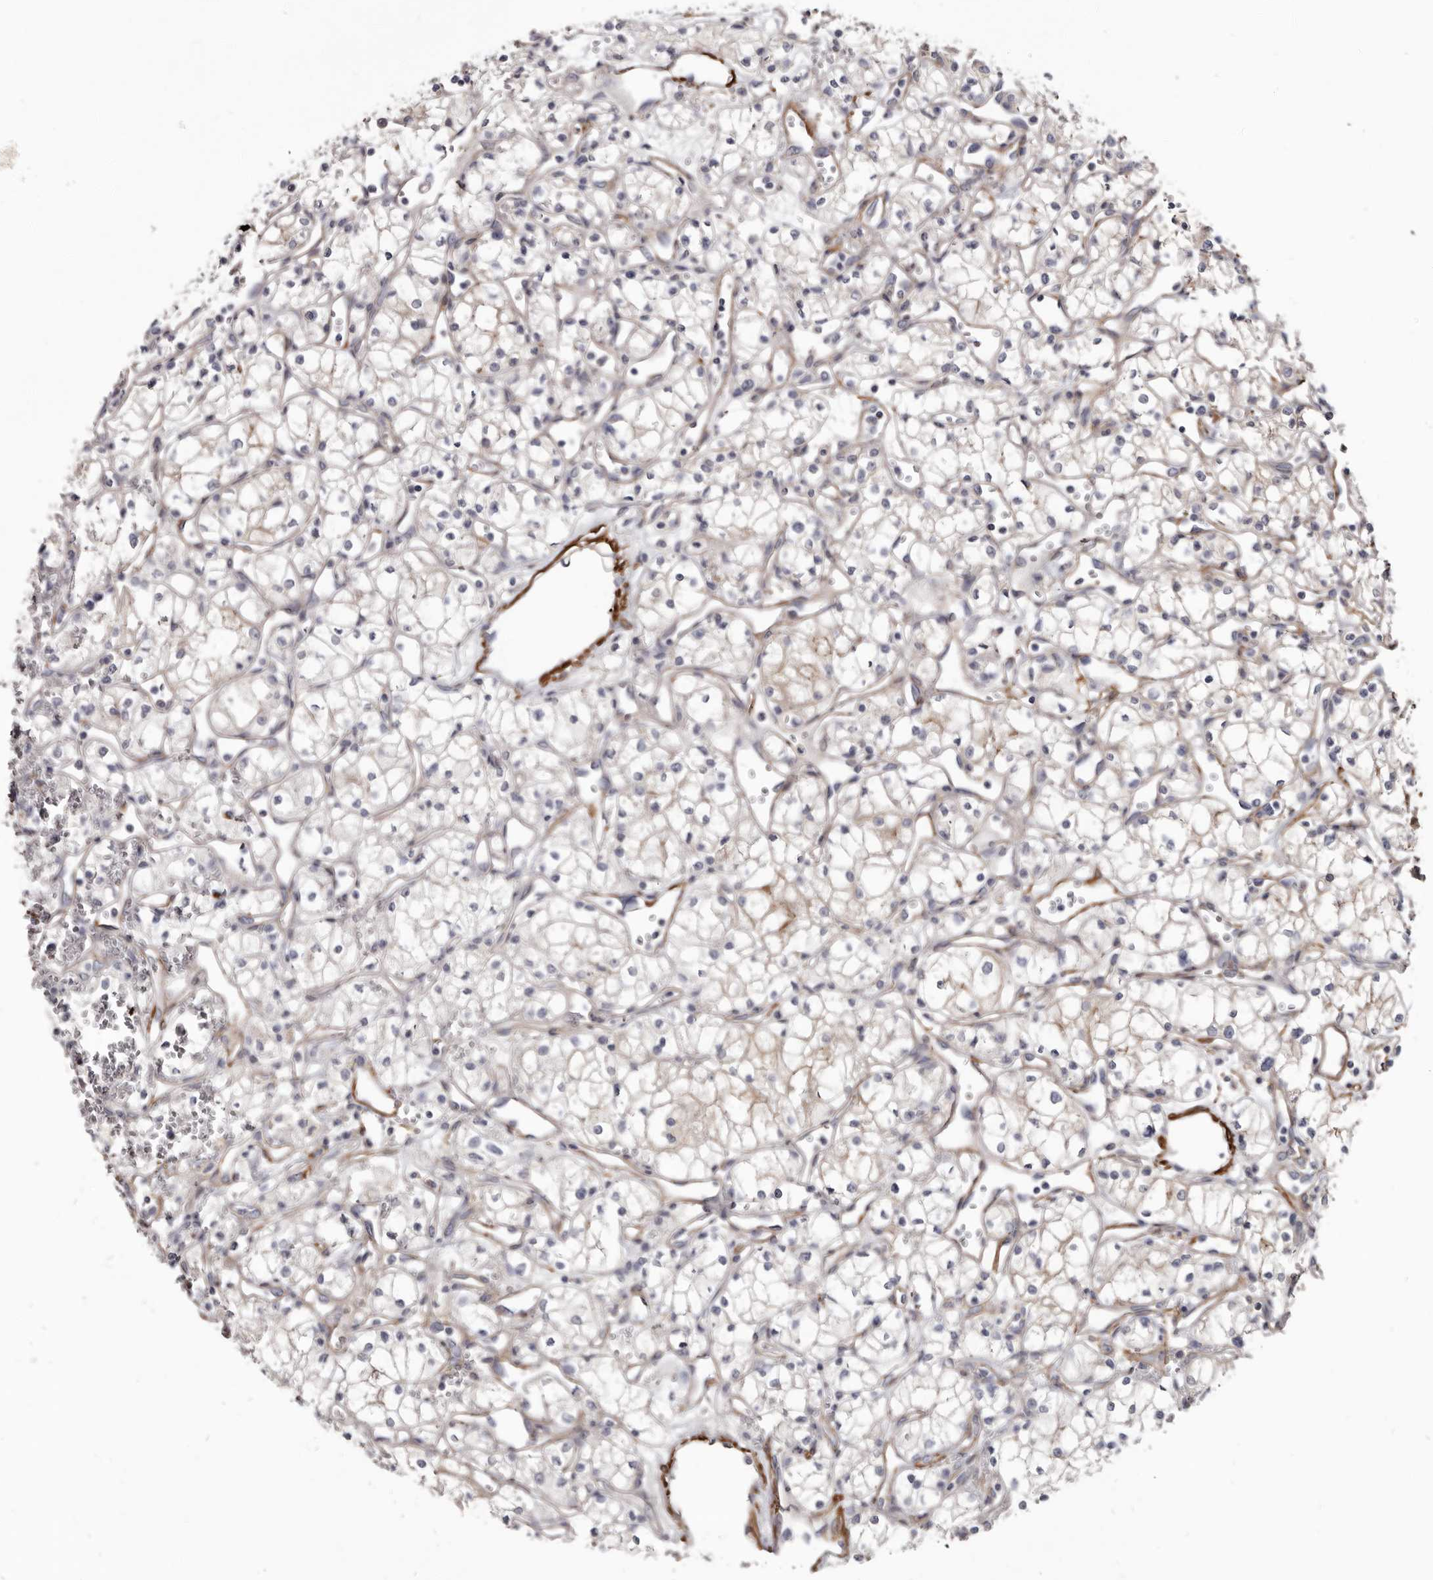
{"staining": {"intensity": "weak", "quantity": "25%-75%", "location": "cytoplasmic/membranous"}, "tissue": "renal cancer", "cell_type": "Tumor cells", "image_type": "cancer", "snomed": [{"axis": "morphology", "description": "Adenocarcinoma, NOS"}, {"axis": "topography", "description": "Kidney"}], "caption": "Immunohistochemical staining of human adenocarcinoma (renal) shows low levels of weak cytoplasmic/membranous protein staining in about 25%-75% of tumor cells.", "gene": "CGN", "patient": {"sex": "male", "age": 59}}